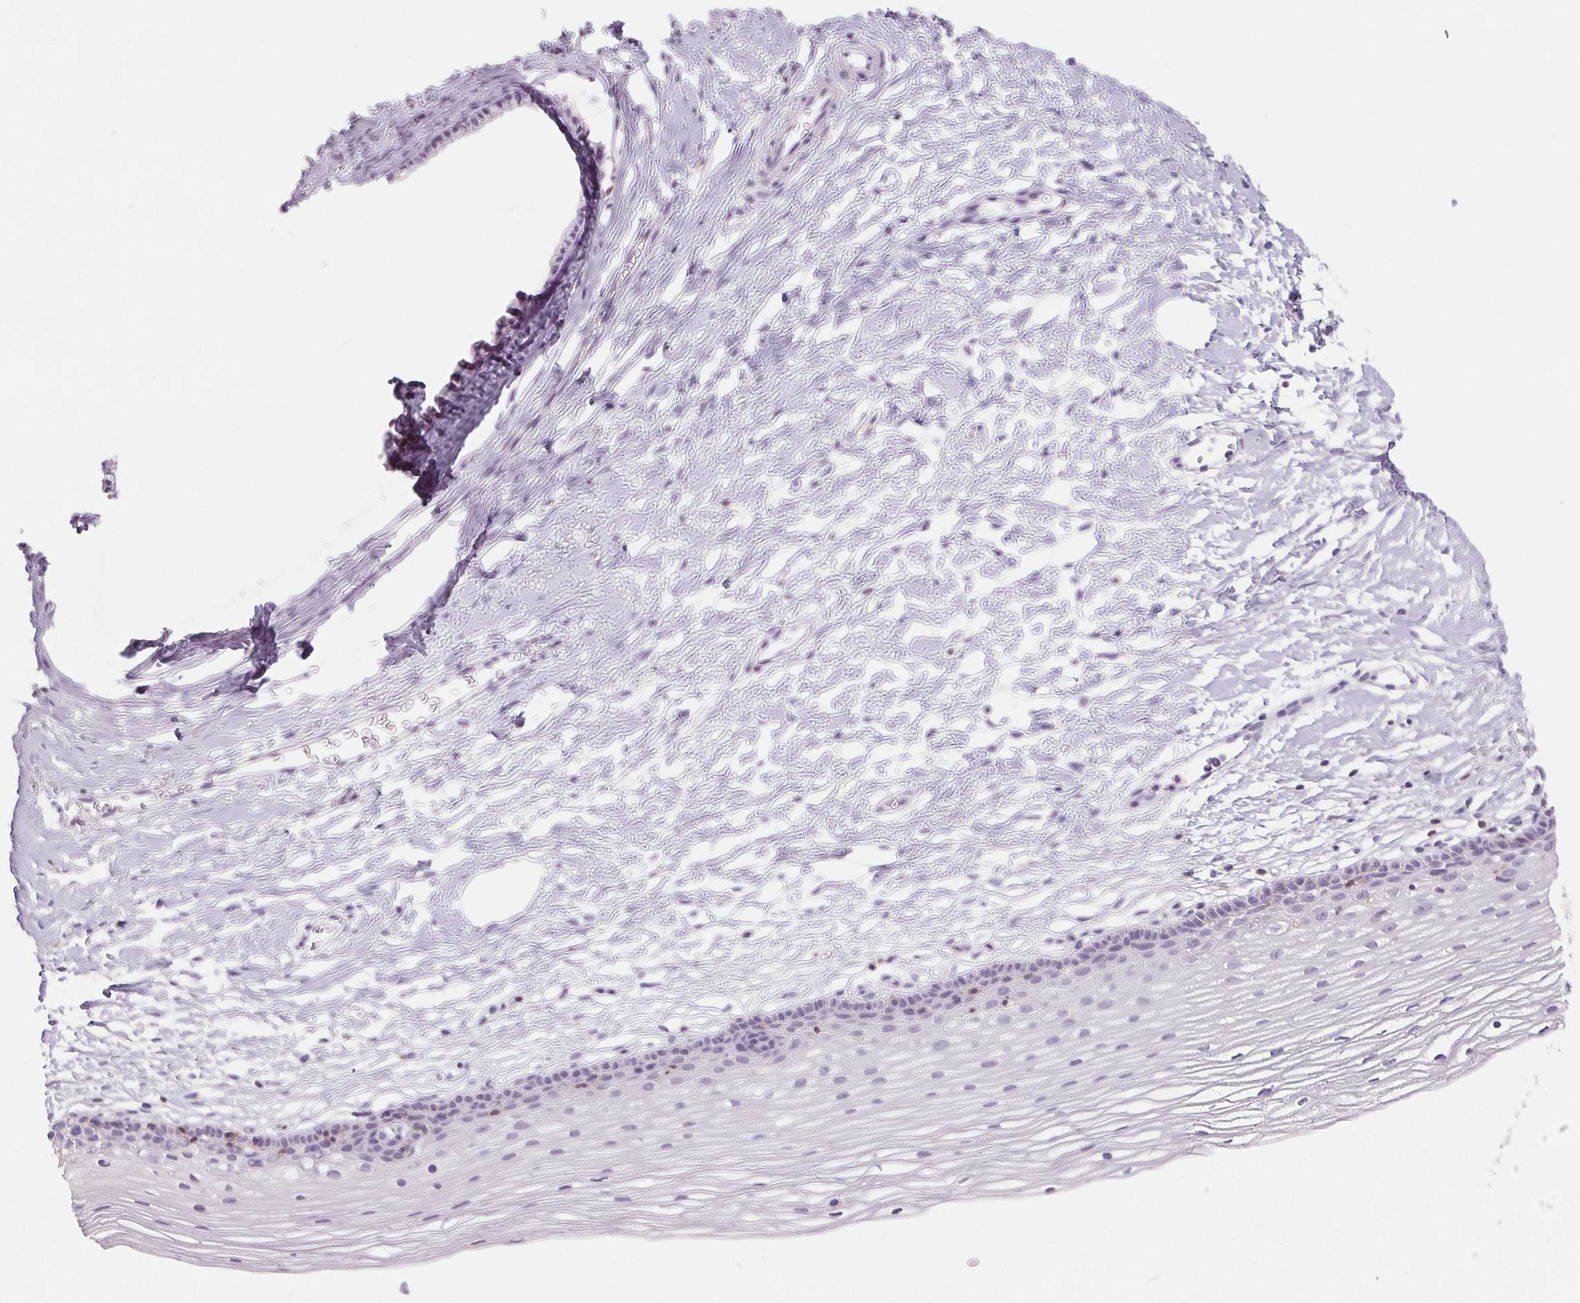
{"staining": {"intensity": "negative", "quantity": "none", "location": "none"}, "tissue": "cervix", "cell_type": "Glandular cells", "image_type": "normal", "snomed": [{"axis": "morphology", "description": "Normal tissue, NOS"}, {"axis": "topography", "description": "Cervix"}], "caption": "A high-resolution photomicrograph shows immunohistochemistry staining of normal cervix, which shows no significant staining in glandular cells.", "gene": "CD69", "patient": {"sex": "female", "age": 40}}